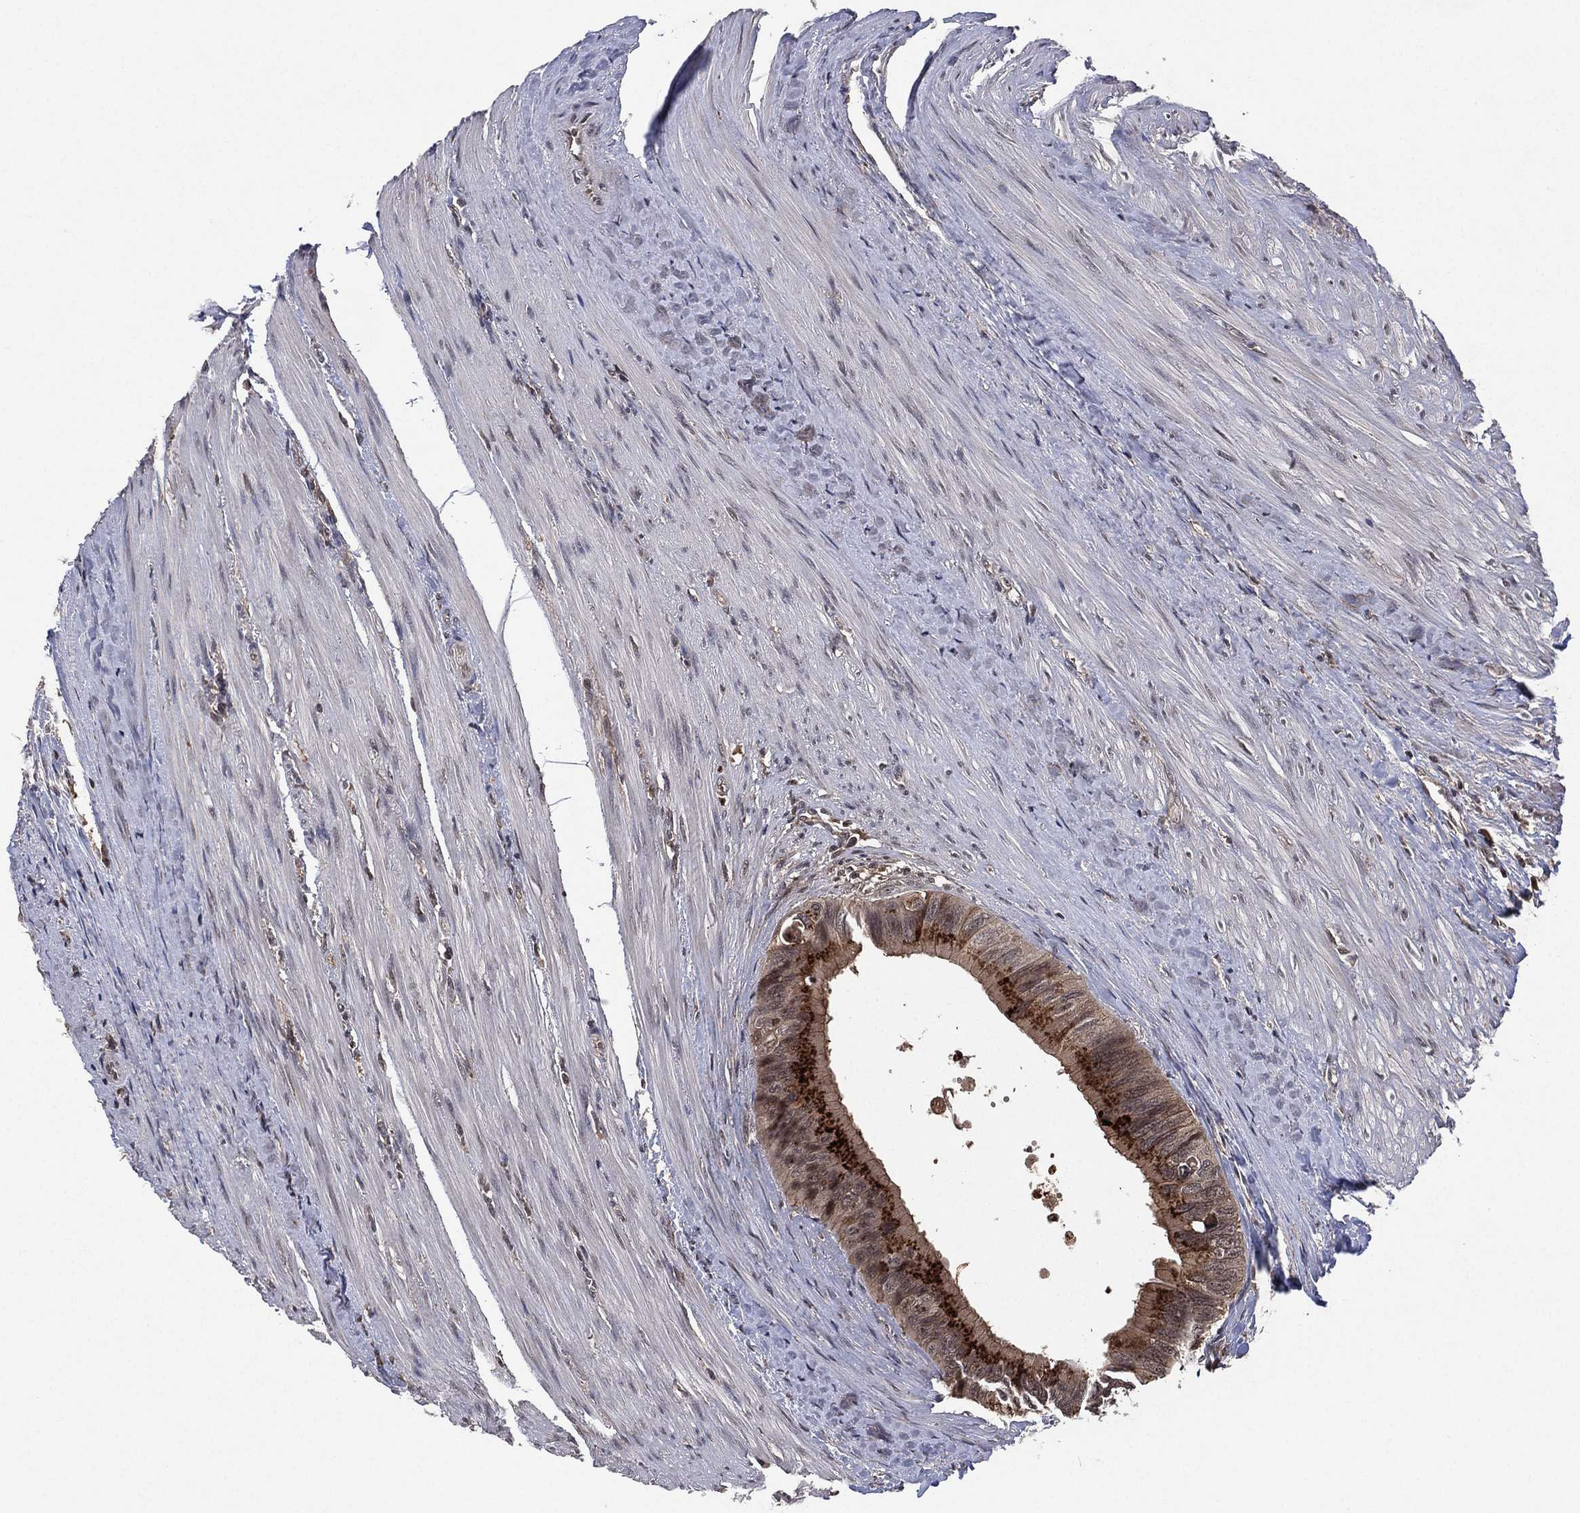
{"staining": {"intensity": "strong", "quantity": "<25%", "location": "cytoplasmic/membranous"}, "tissue": "colorectal cancer", "cell_type": "Tumor cells", "image_type": "cancer", "snomed": [{"axis": "morphology", "description": "Normal tissue, NOS"}, {"axis": "morphology", "description": "Adenocarcinoma, NOS"}, {"axis": "topography", "description": "Colon"}], "caption": "A high-resolution image shows IHC staining of colorectal cancer (adenocarcinoma), which shows strong cytoplasmic/membranous staining in approximately <25% of tumor cells.", "gene": "ATG4B", "patient": {"sex": "male", "age": 65}}